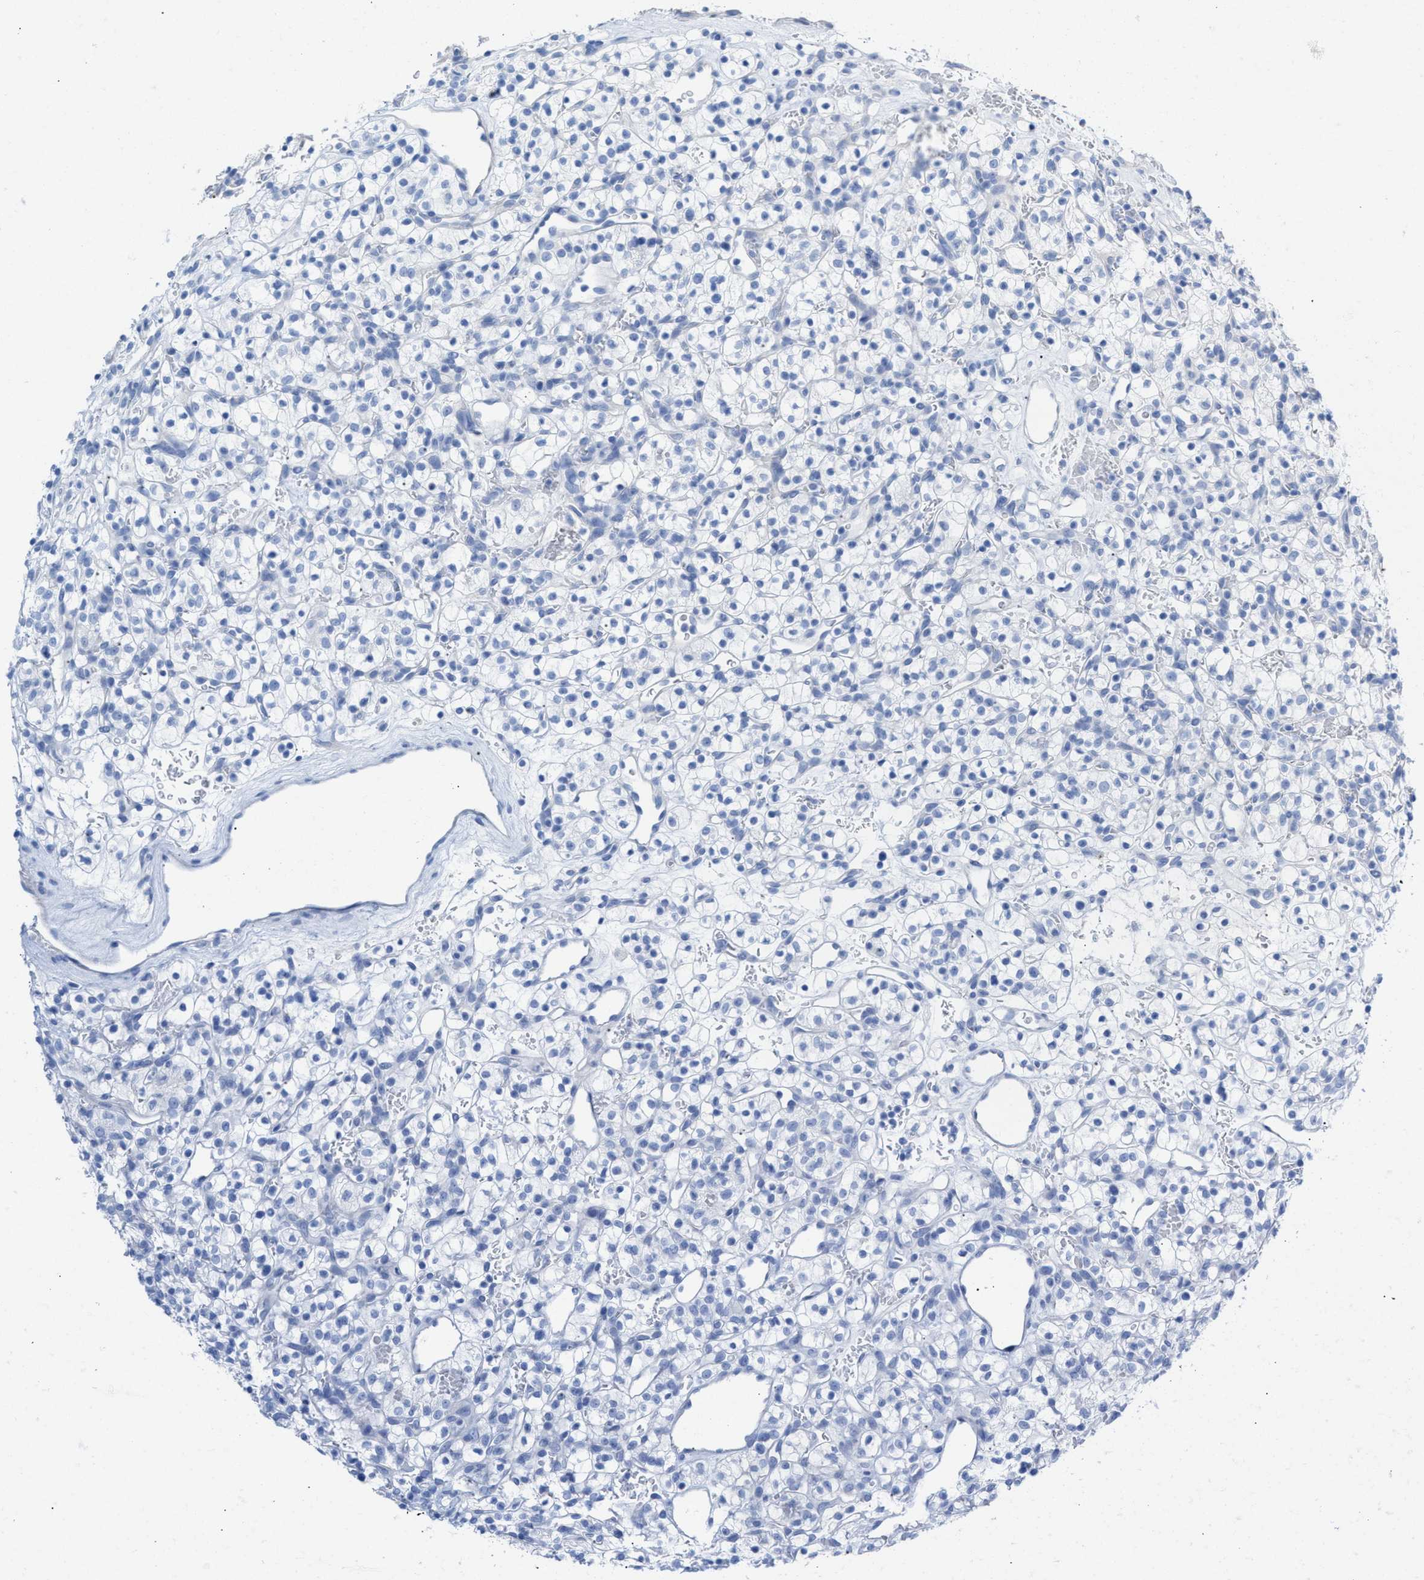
{"staining": {"intensity": "negative", "quantity": "none", "location": "none"}, "tissue": "renal cancer", "cell_type": "Tumor cells", "image_type": "cancer", "snomed": [{"axis": "morphology", "description": "Adenocarcinoma, NOS"}, {"axis": "topography", "description": "Kidney"}], "caption": "The micrograph reveals no significant staining in tumor cells of renal cancer (adenocarcinoma). (Stains: DAB (3,3'-diaminobenzidine) IHC with hematoxylin counter stain, Microscopy: brightfield microscopy at high magnification).", "gene": "CPA1", "patient": {"sex": "female", "age": 57}}